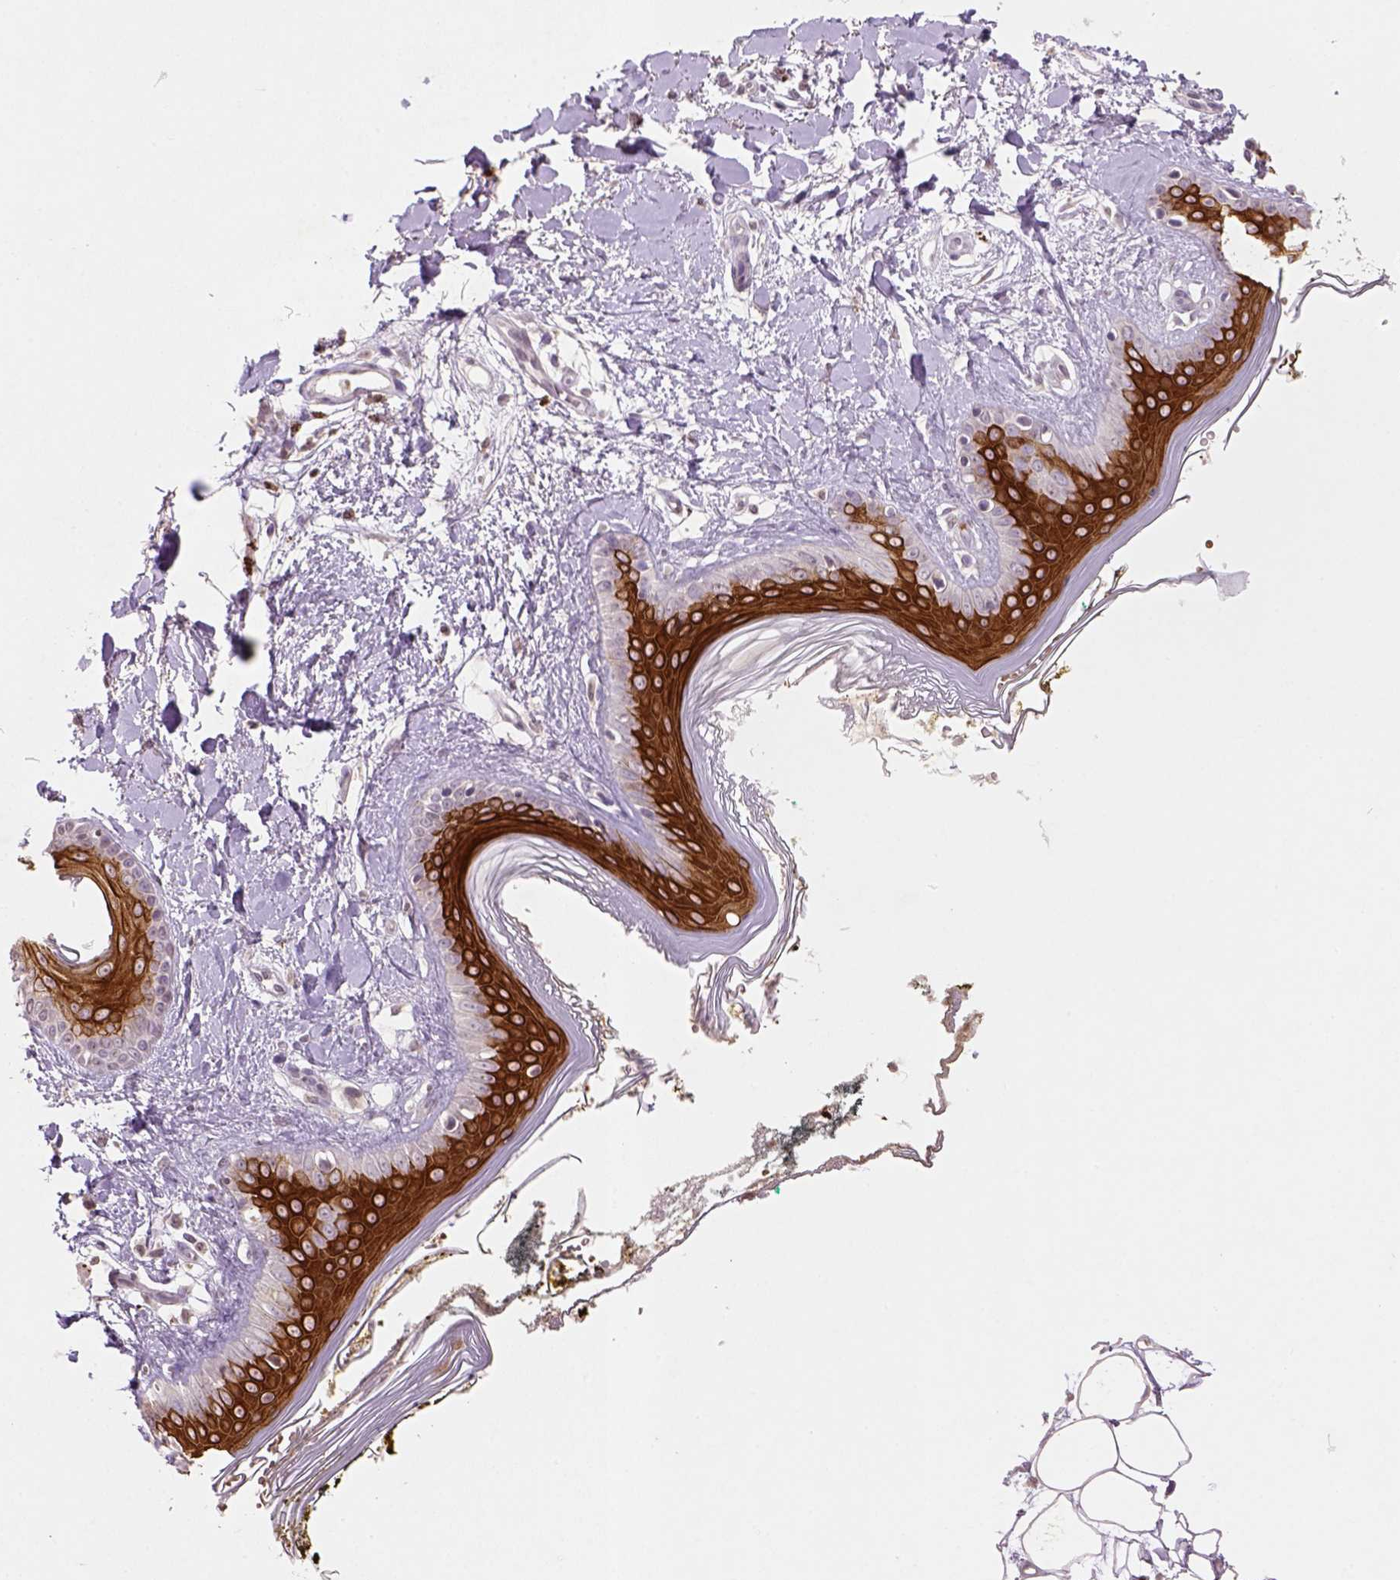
{"staining": {"intensity": "negative", "quantity": "none", "location": "none"}, "tissue": "skin", "cell_type": "Fibroblasts", "image_type": "normal", "snomed": [{"axis": "morphology", "description": "Normal tissue, NOS"}, {"axis": "topography", "description": "Skin"}], "caption": "DAB (3,3'-diaminobenzidine) immunohistochemical staining of unremarkable skin demonstrates no significant expression in fibroblasts.", "gene": "NUDT3", "patient": {"sex": "female", "age": 34}}